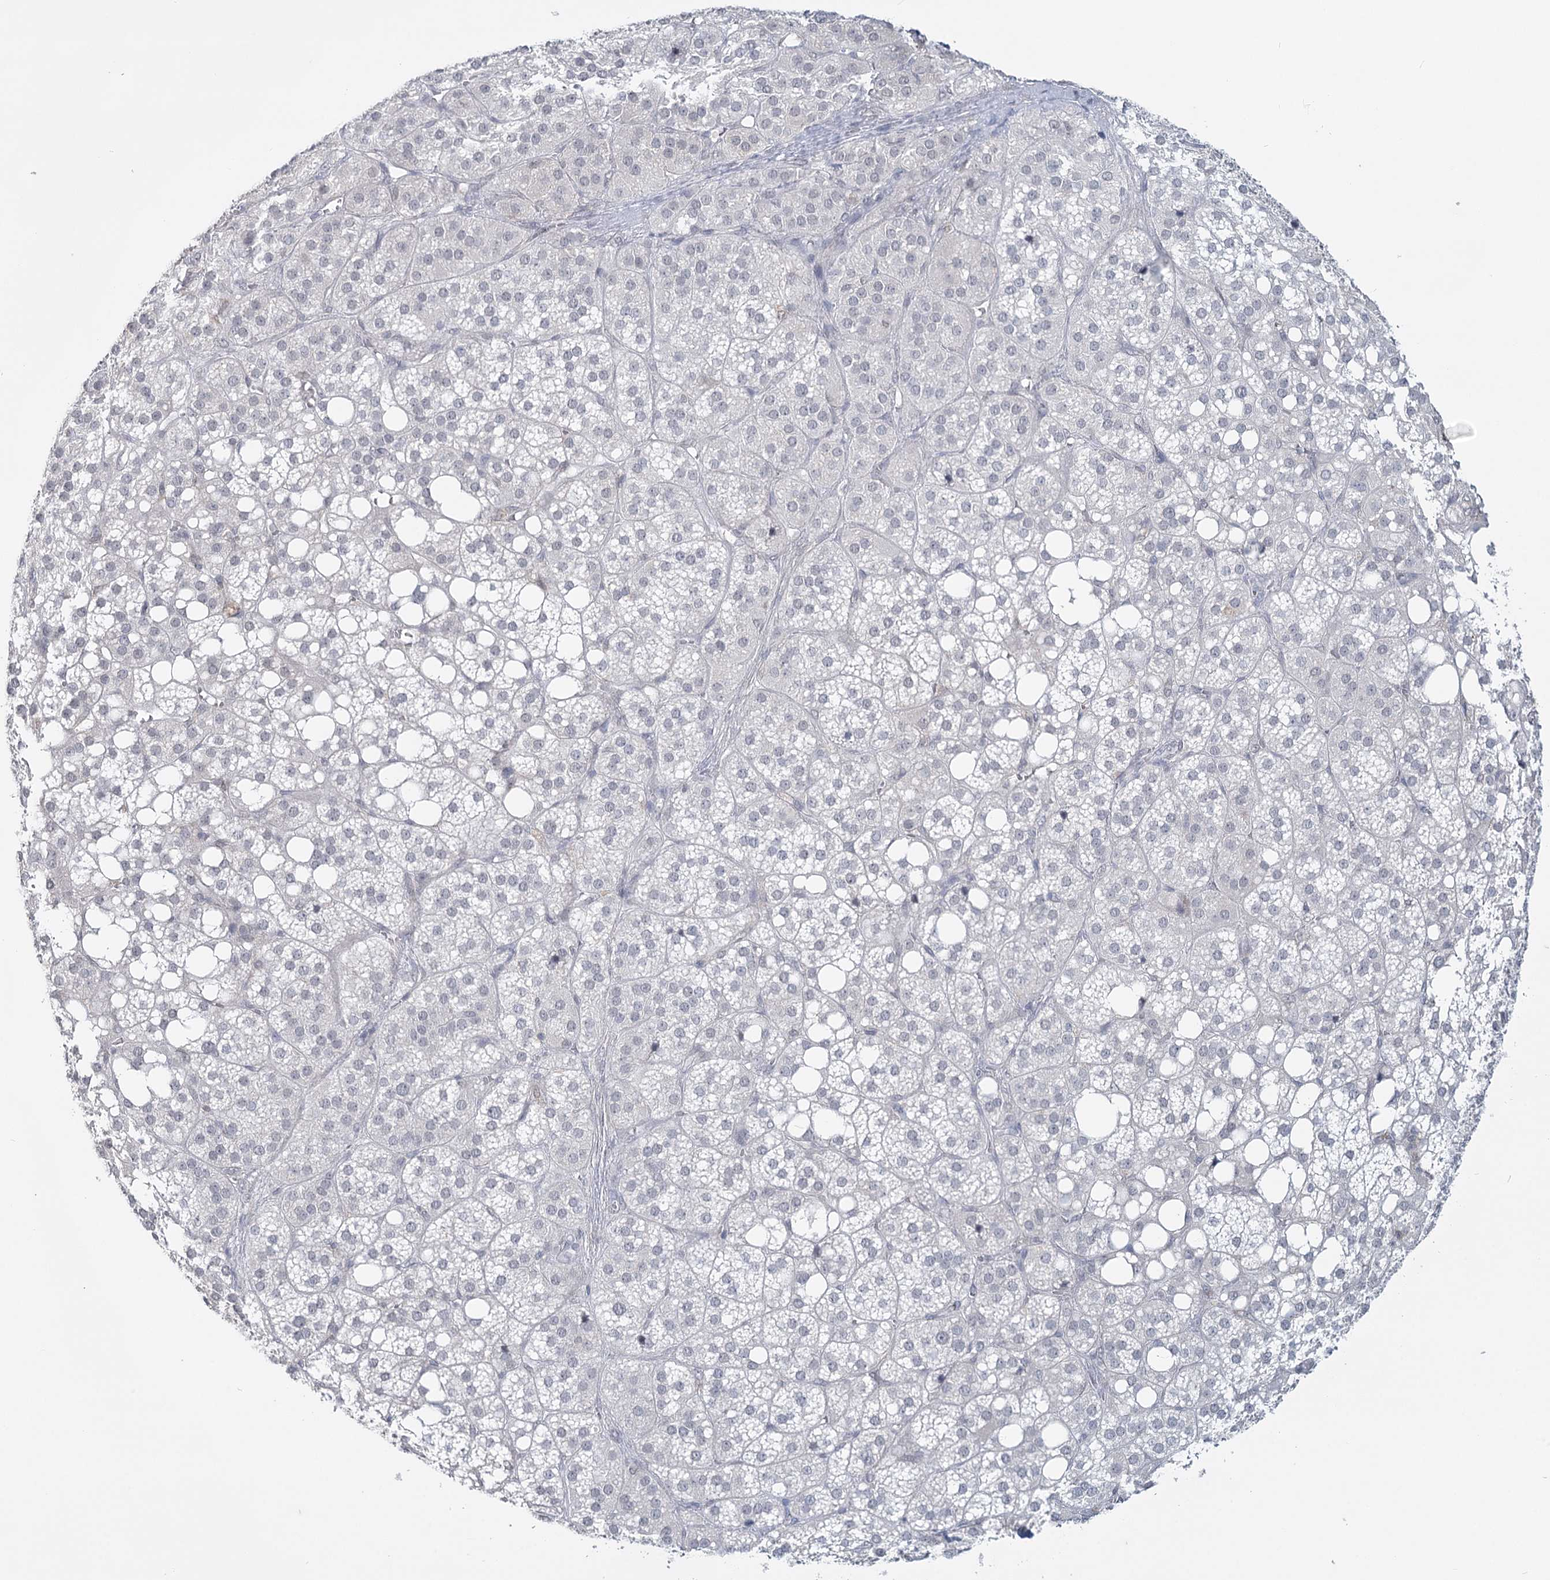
{"staining": {"intensity": "negative", "quantity": "none", "location": "none"}, "tissue": "adrenal gland", "cell_type": "Glandular cells", "image_type": "normal", "snomed": [{"axis": "morphology", "description": "Normal tissue, NOS"}, {"axis": "topography", "description": "Adrenal gland"}], "caption": "High power microscopy photomicrograph of an immunohistochemistry (IHC) image of unremarkable adrenal gland, revealing no significant positivity in glandular cells.", "gene": "TMEM70", "patient": {"sex": "female", "age": 59}}